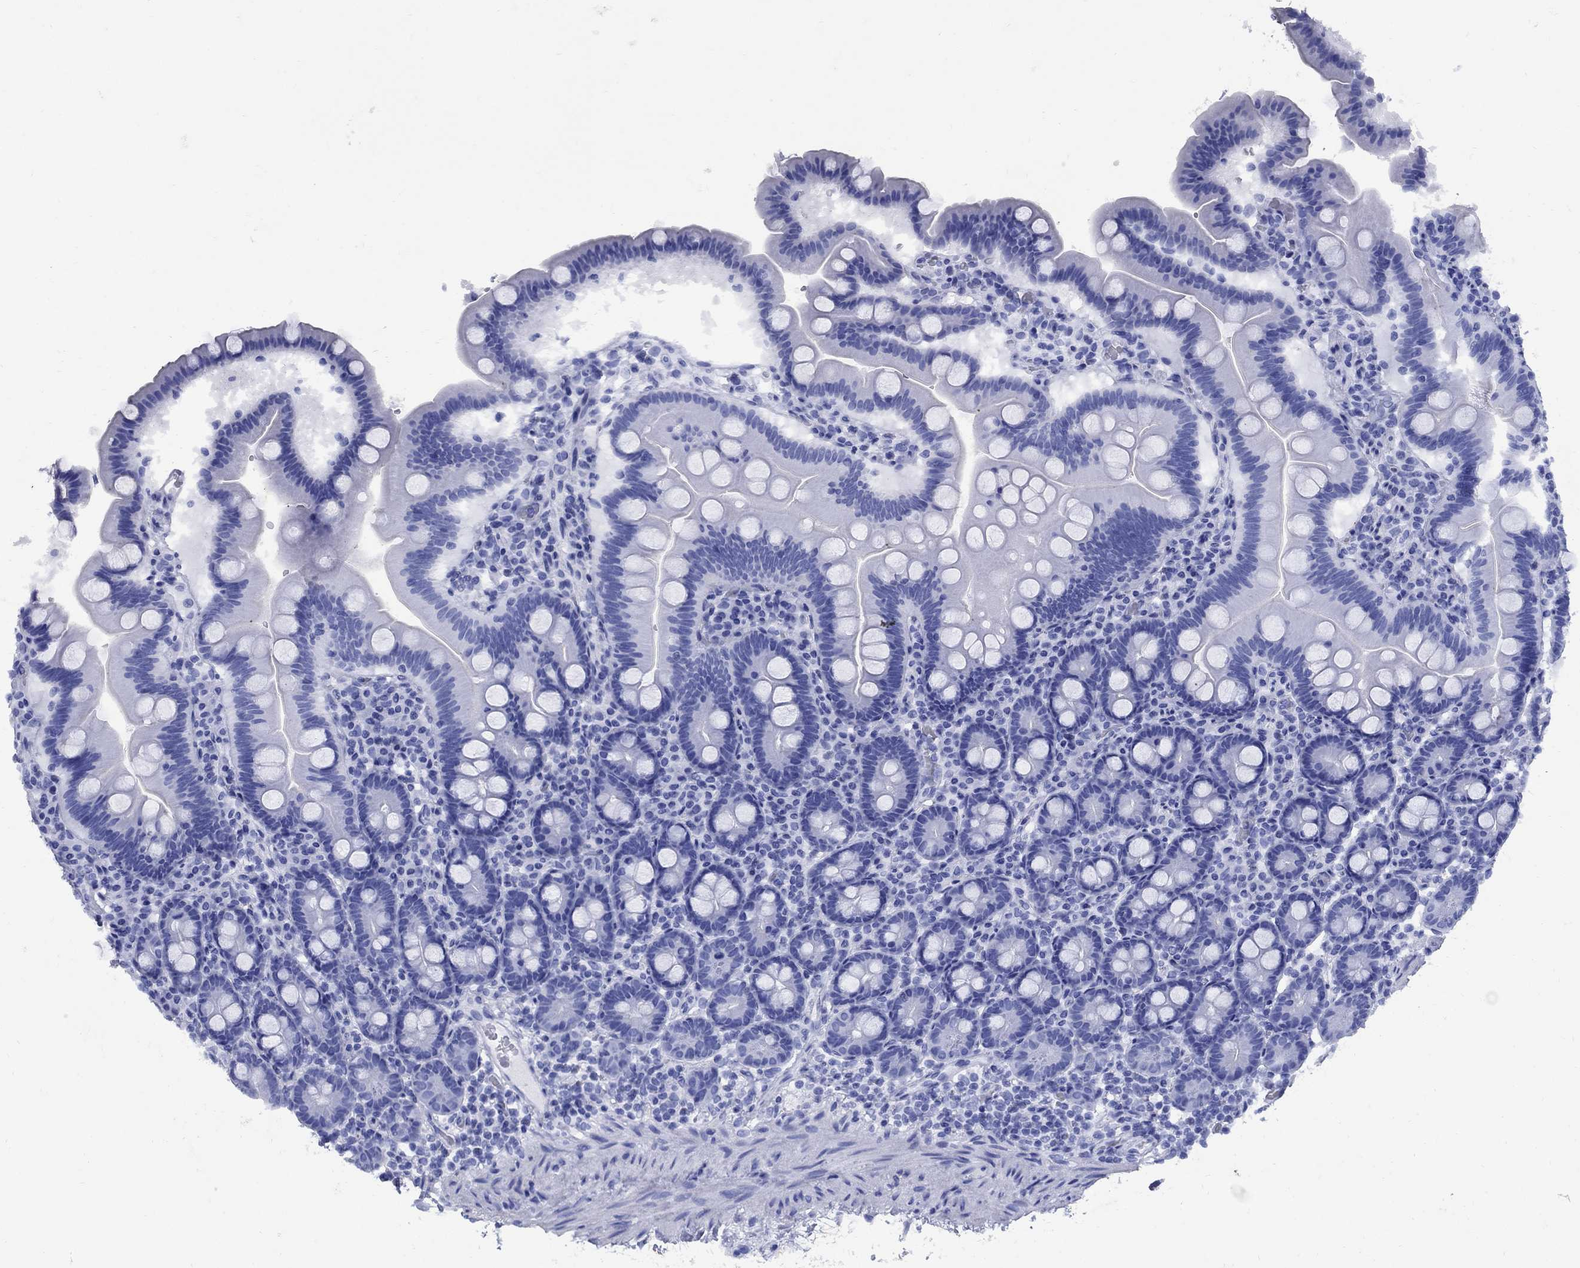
{"staining": {"intensity": "negative", "quantity": "none", "location": "none"}, "tissue": "duodenum", "cell_type": "Glandular cells", "image_type": "normal", "snomed": [{"axis": "morphology", "description": "Normal tissue, NOS"}, {"axis": "topography", "description": "Duodenum"}], "caption": "DAB (3,3'-diaminobenzidine) immunohistochemical staining of normal duodenum displays no significant positivity in glandular cells.", "gene": "CD1A", "patient": {"sex": "male", "age": 59}}